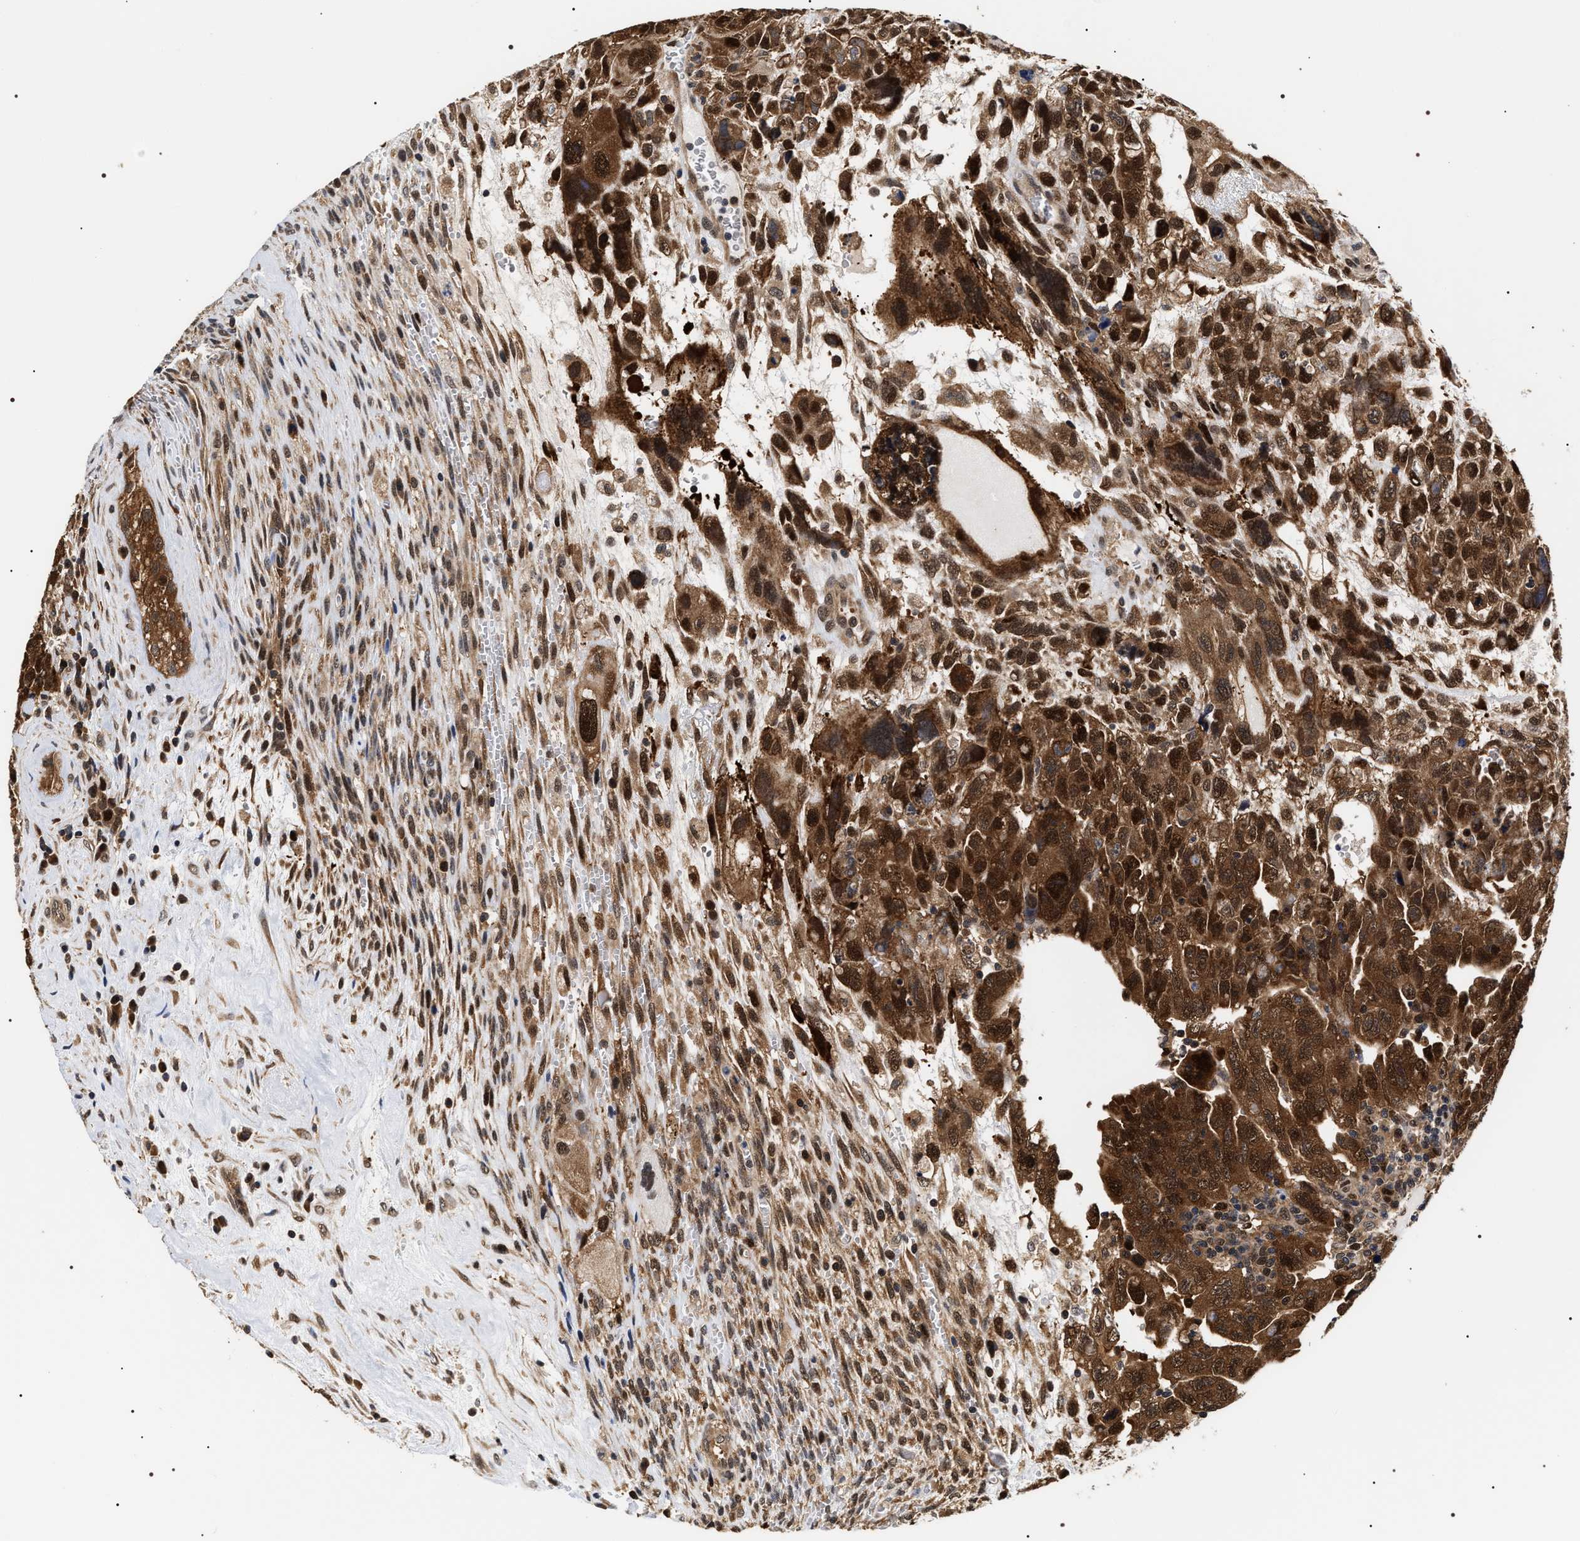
{"staining": {"intensity": "strong", "quantity": ">75%", "location": "cytoplasmic/membranous,nuclear"}, "tissue": "testis cancer", "cell_type": "Tumor cells", "image_type": "cancer", "snomed": [{"axis": "morphology", "description": "Carcinoma, Embryonal, NOS"}, {"axis": "topography", "description": "Testis"}], "caption": "Strong cytoplasmic/membranous and nuclear protein expression is seen in approximately >75% of tumor cells in testis cancer.", "gene": "BAG6", "patient": {"sex": "male", "age": 28}}